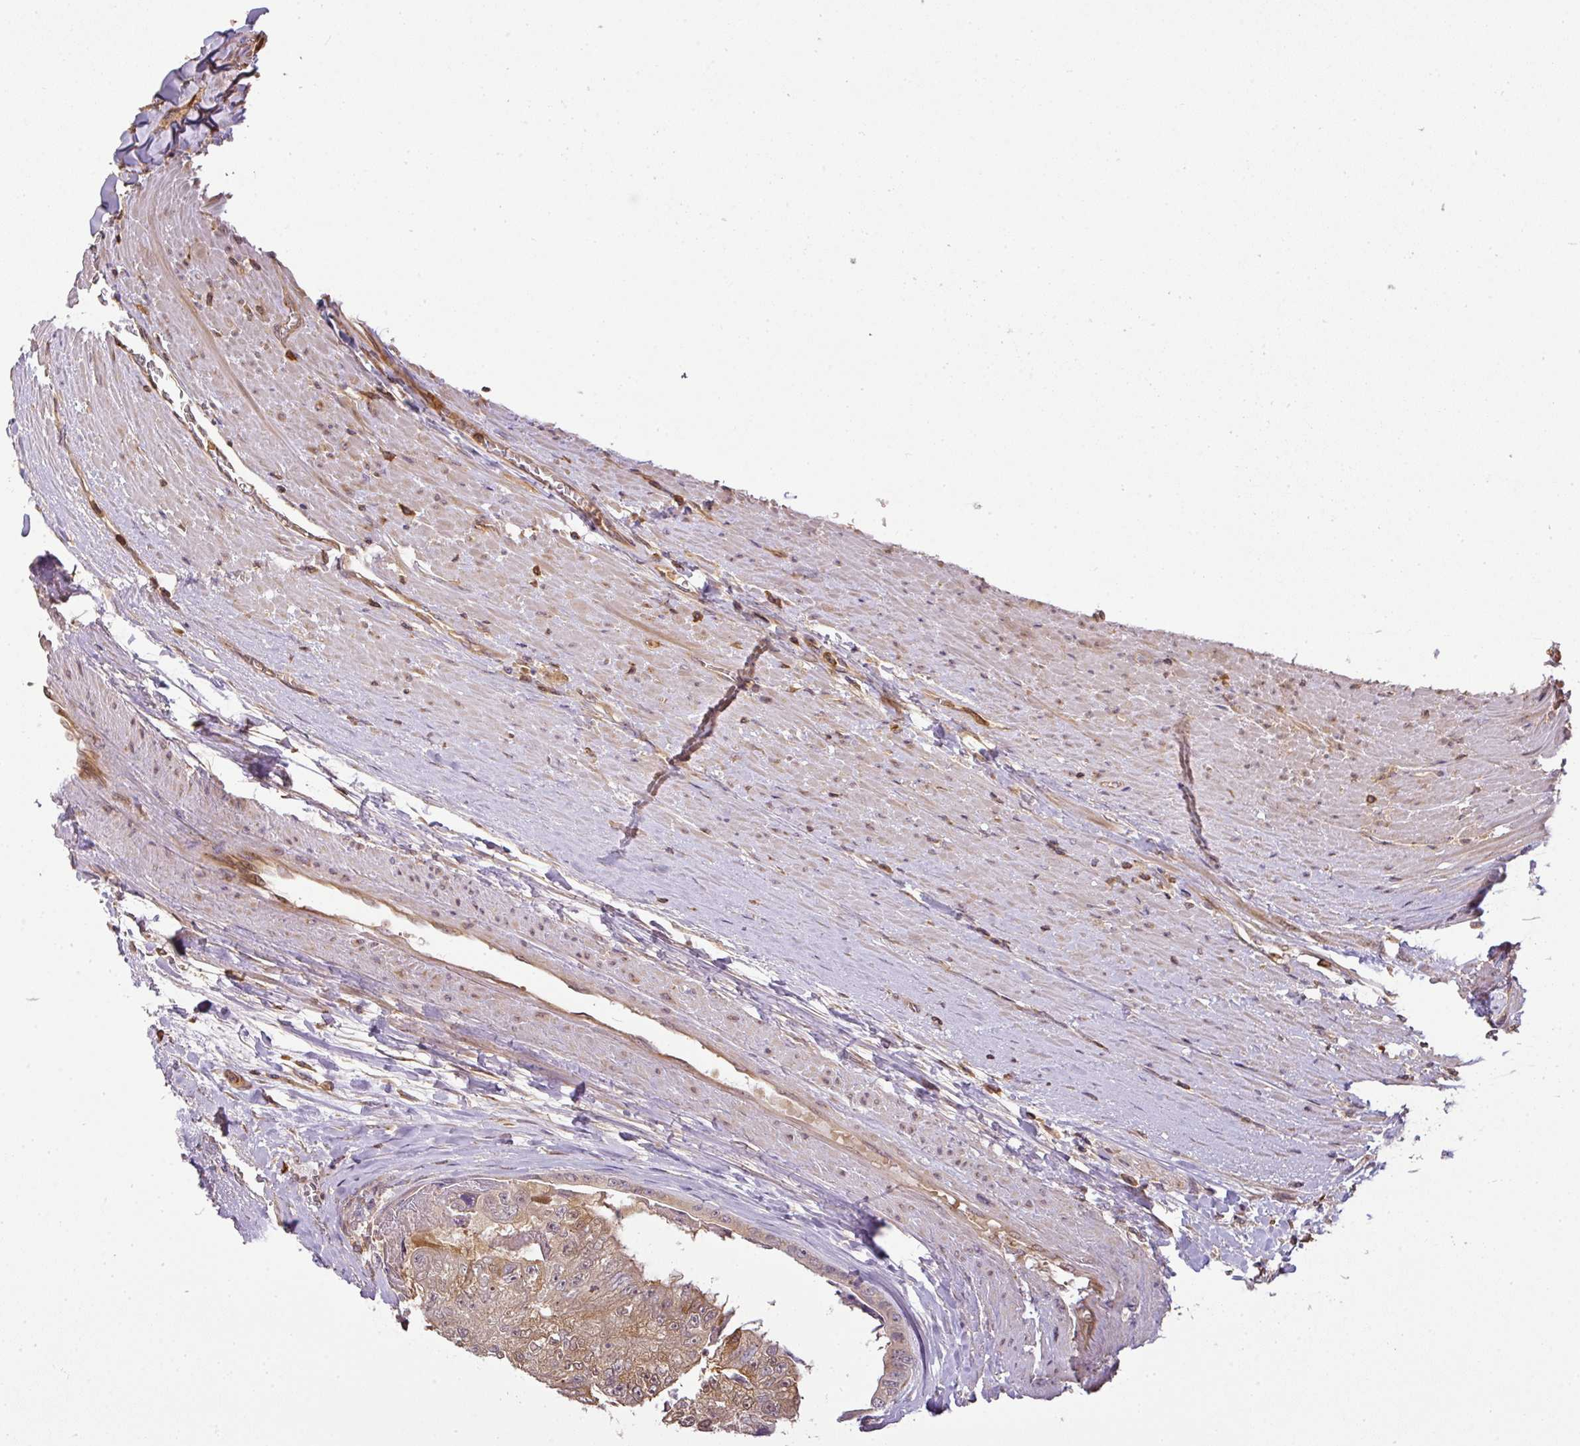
{"staining": {"intensity": "moderate", "quantity": "<25%", "location": "cytoplasmic/membranous"}, "tissue": "colorectal cancer", "cell_type": "Tumor cells", "image_type": "cancer", "snomed": [{"axis": "morphology", "description": "Adenocarcinoma, NOS"}, {"axis": "topography", "description": "Colon"}], "caption": "A brown stain labels moderate cytoplasmic/membranous expression of a protein in human colorectal cancer tumor cells. Immunohistochemistry (ihc) stains the protein in brown and the nuclei are stained blue.", "gene": "TCL1B", "patient": {"sex": "female", "age": 67}}